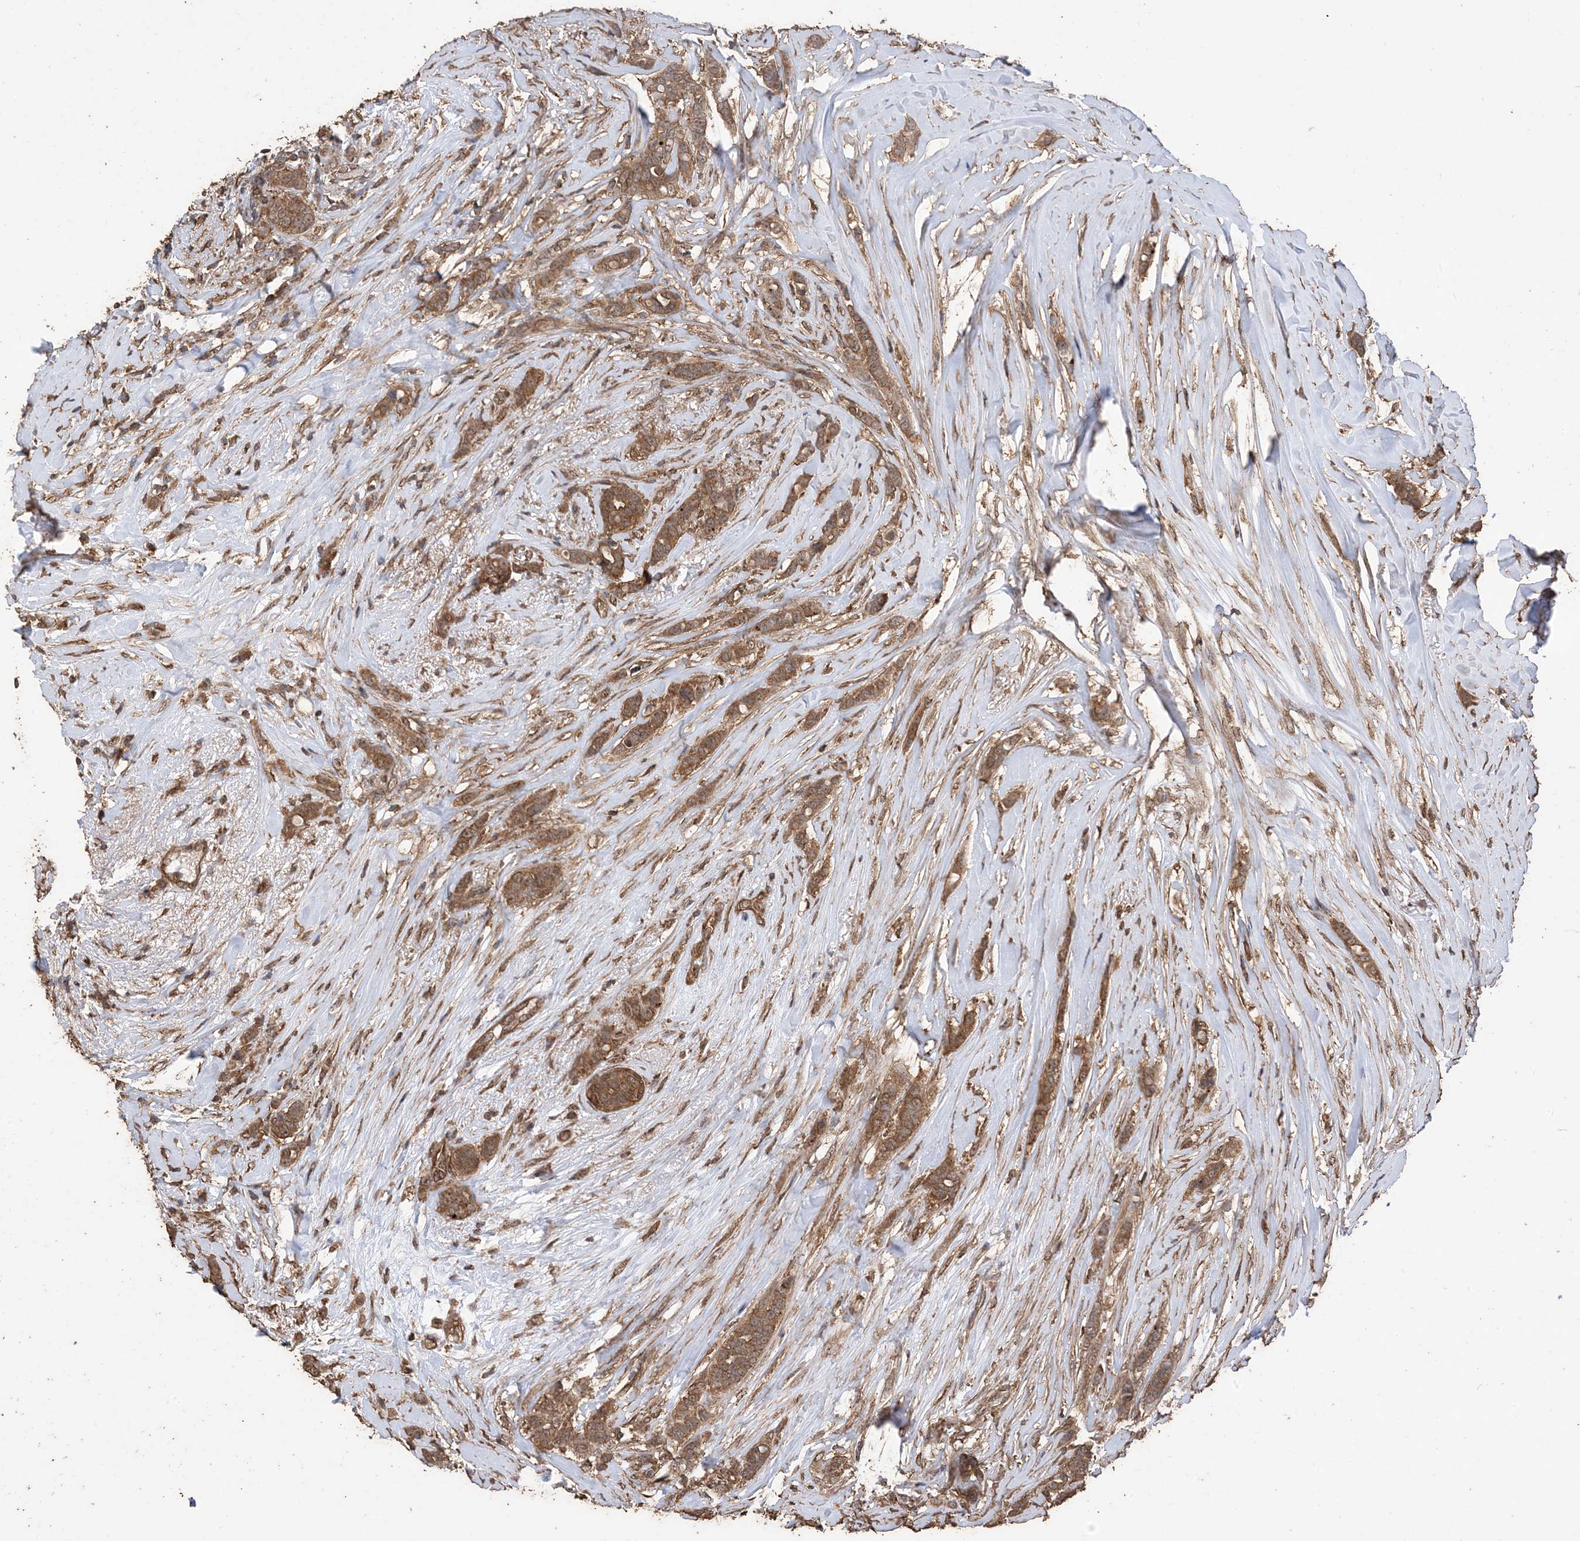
{"staining": {"intensity": "moderate", "quantity": ">75%", "location": "cytoplasmic/membranous"}, "tissue": "breast cancer", "cell_type": "Tumor cells", "image_type": "cancer", "snomed": [{"axis": "morphology", "description": "Lobular carcinoma"}, {"axis": "topography", "description": "Breast"}], "caption": "Tumor cells demonstrate moderate cytoplasmic/membranous staining in about >75% of cells in lobular carcinoma (breast). (brown staining indicates protein expression, while blue staining denotes nuclei).", "gene": "ZKSCAN5", "patient": {"sex": "female", "age": 51}}